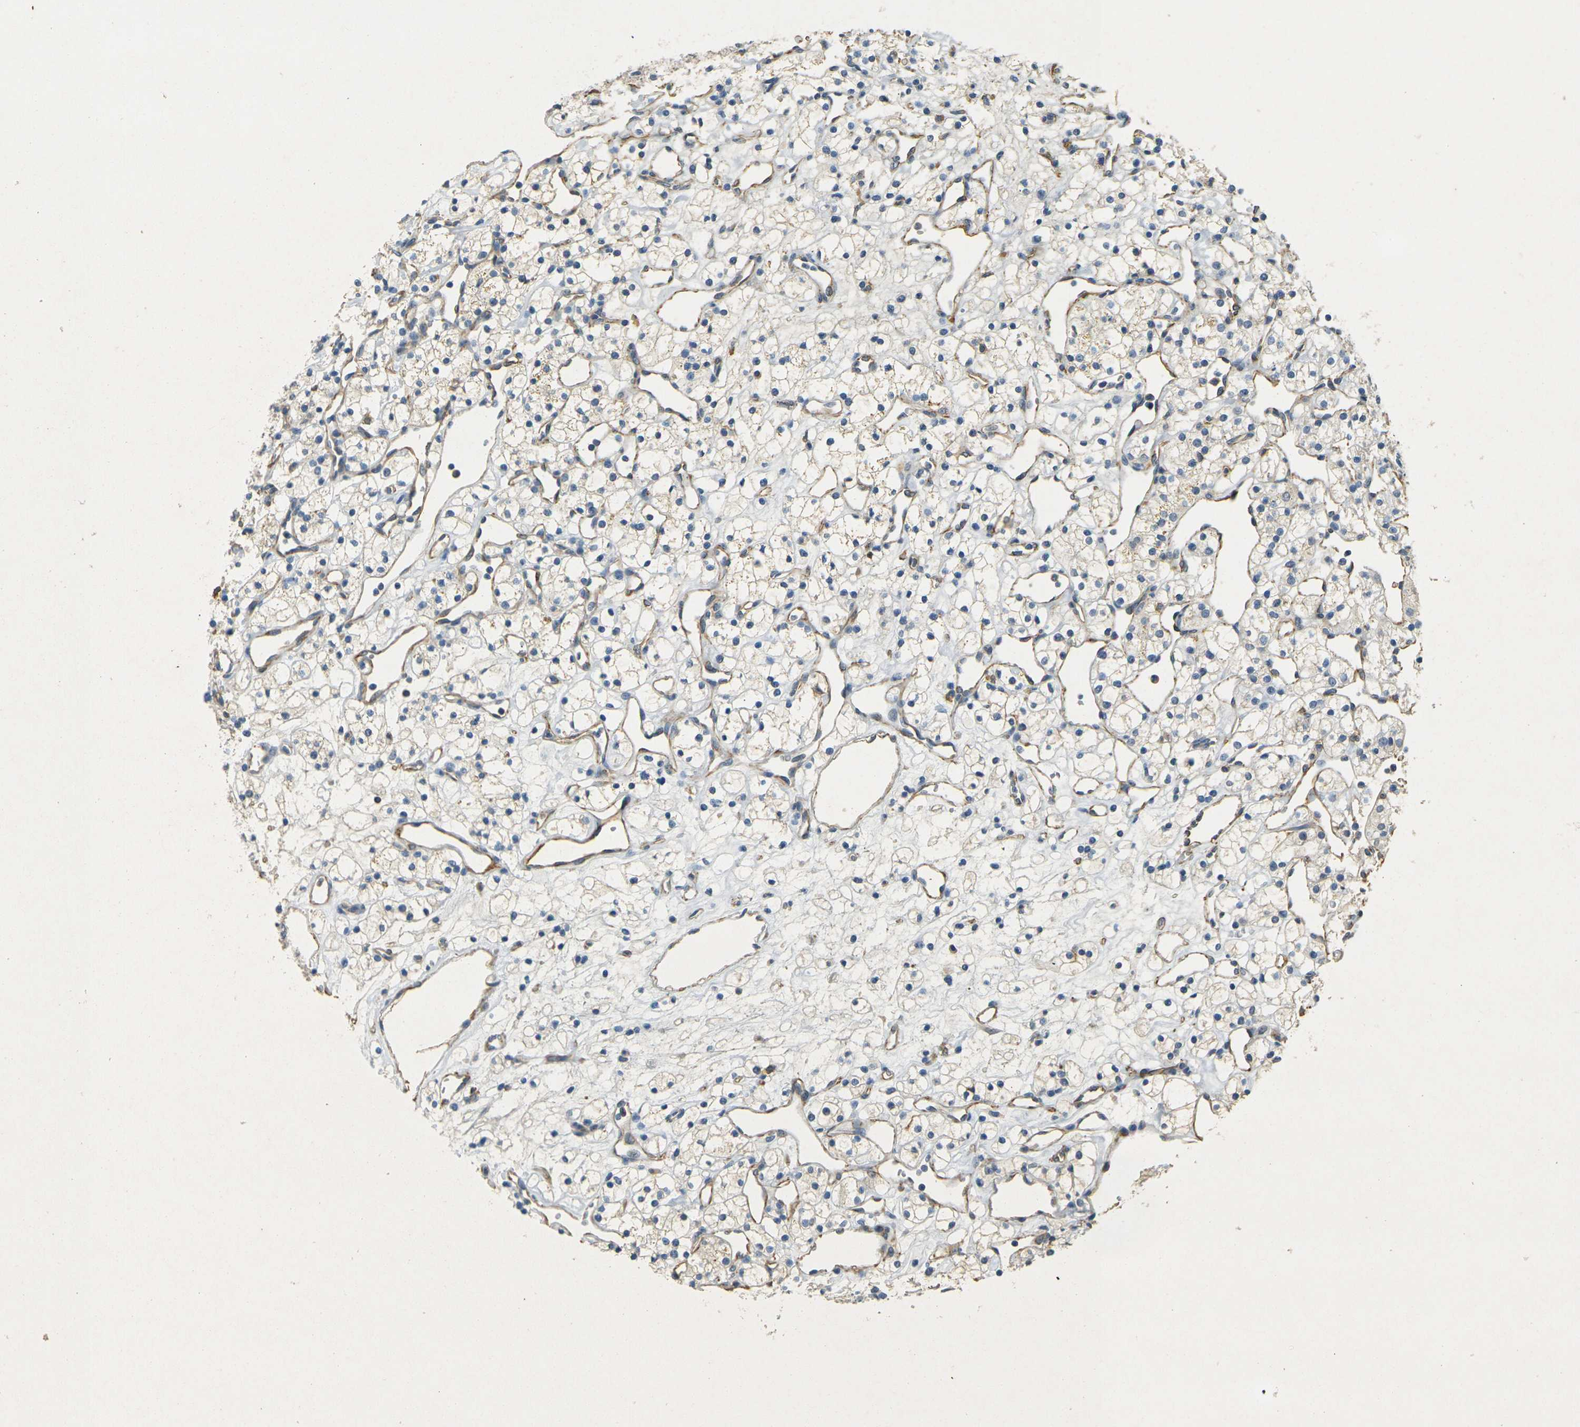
{"staining": {"intensity": "weak", "quantity": "<25%", "location": "cytoplasmic/membranous"}, "tissue": "renal cancer", "cell_type": "Tumor cells", "image_type": "cancer", "snomed": [{"axis": "morphology", "description": "Adenocarcinoma, NOS"}, {"axis": "topography", "description": "Kidney"}], "caption": "IHC photomicrograph of renal cancer stained for a protein (brown), which shows no staining in tumor cells.", "gene": "SORT1", "patient": {"sex": "female", "age": 60}}